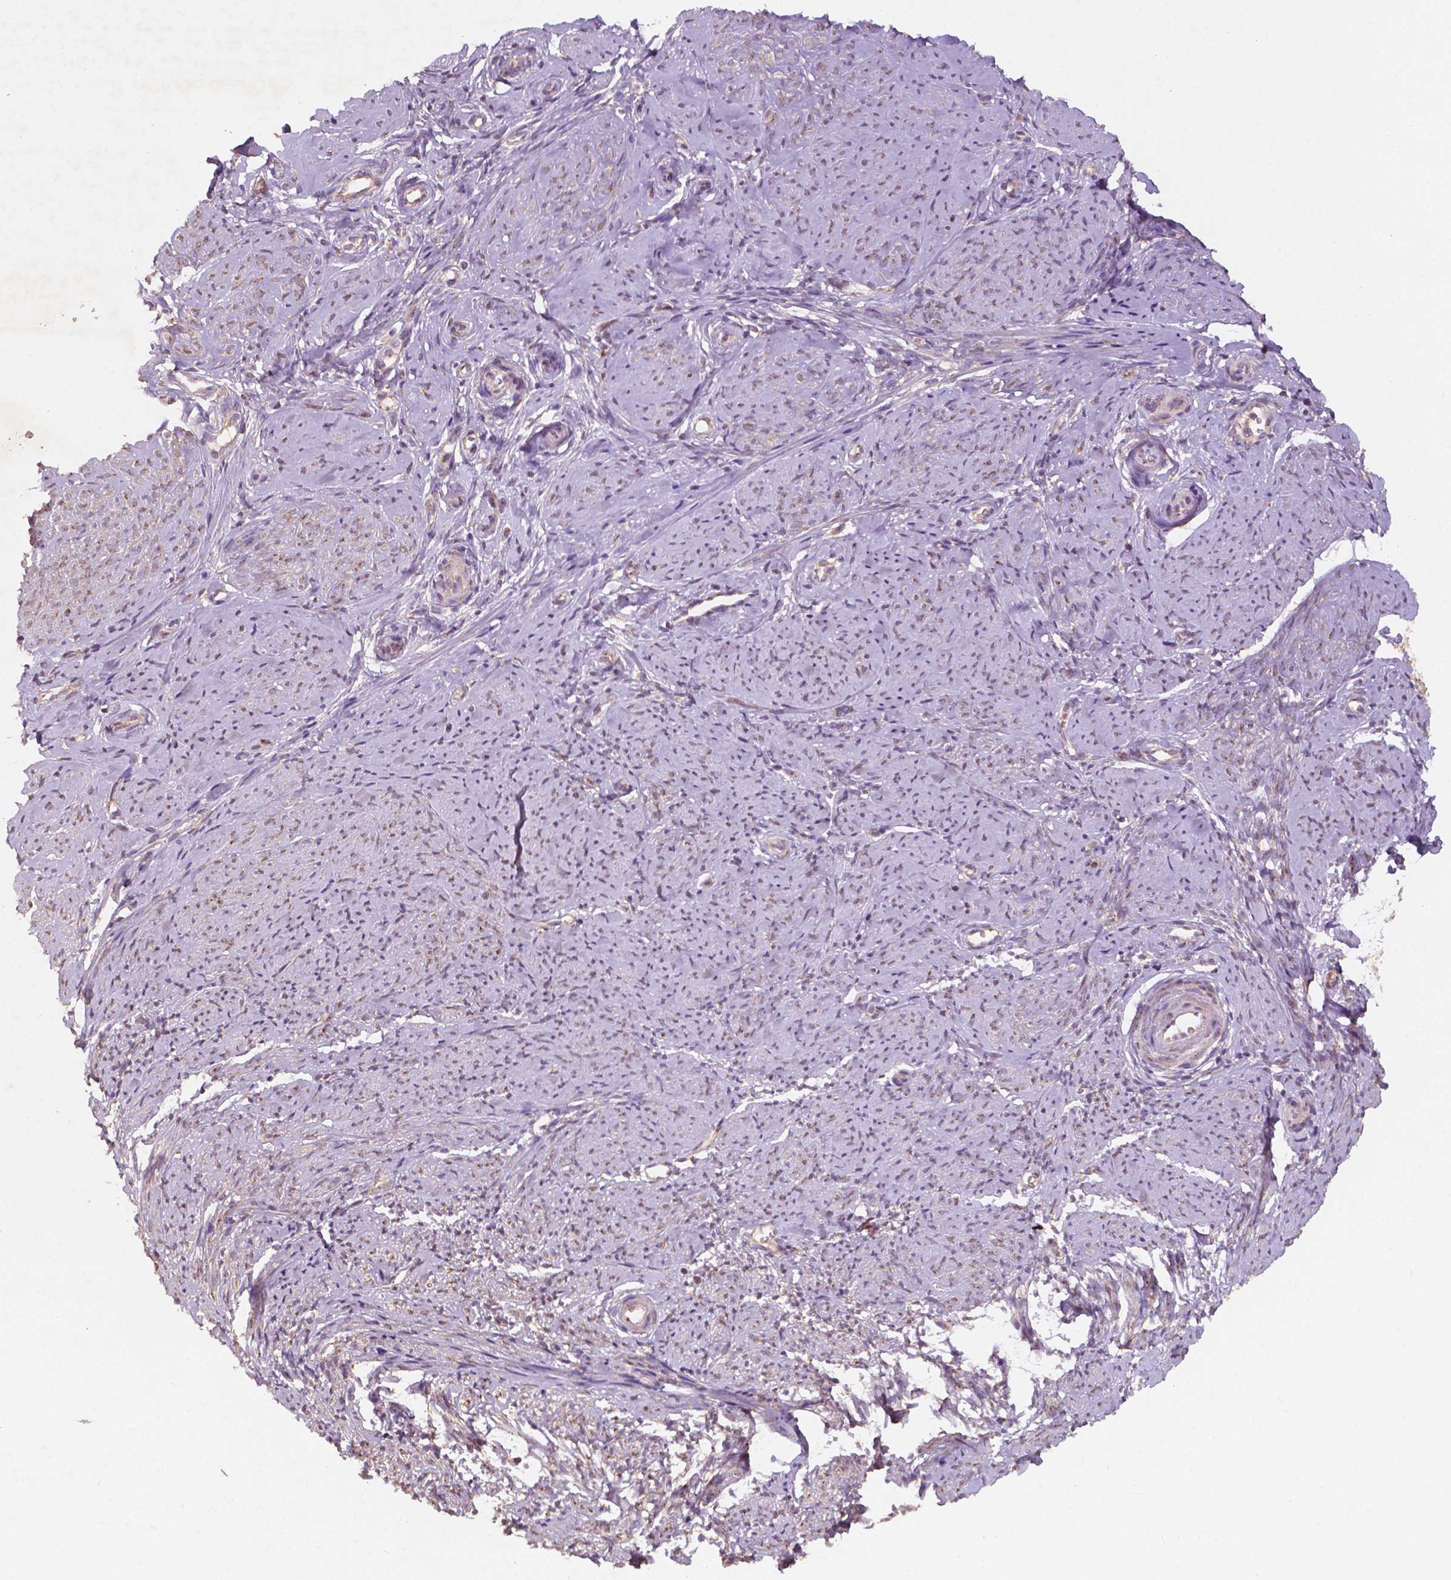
{"staining": {"intensity": "weak", "quantity": "25%-75%", "location": "cytoplasmic/membranous"}, "tissue": "smooth muscle", "cell_type": "Smooth muscle cells", "image_type": "normal", "snomed": [{"axis": "morphology", "description": "Normal tissue, NOS"}, {"axis": "topography", "description": "Smooth muscle"}], "caption": "This is a micrograph of IHC staining of unremarkable smooth muscle, which shows weak positivity in the cytoplasmic/membranous of smooth muscle cells.", "gene": "CHPT1", "patient": {"sex": "female", "age": 48}}